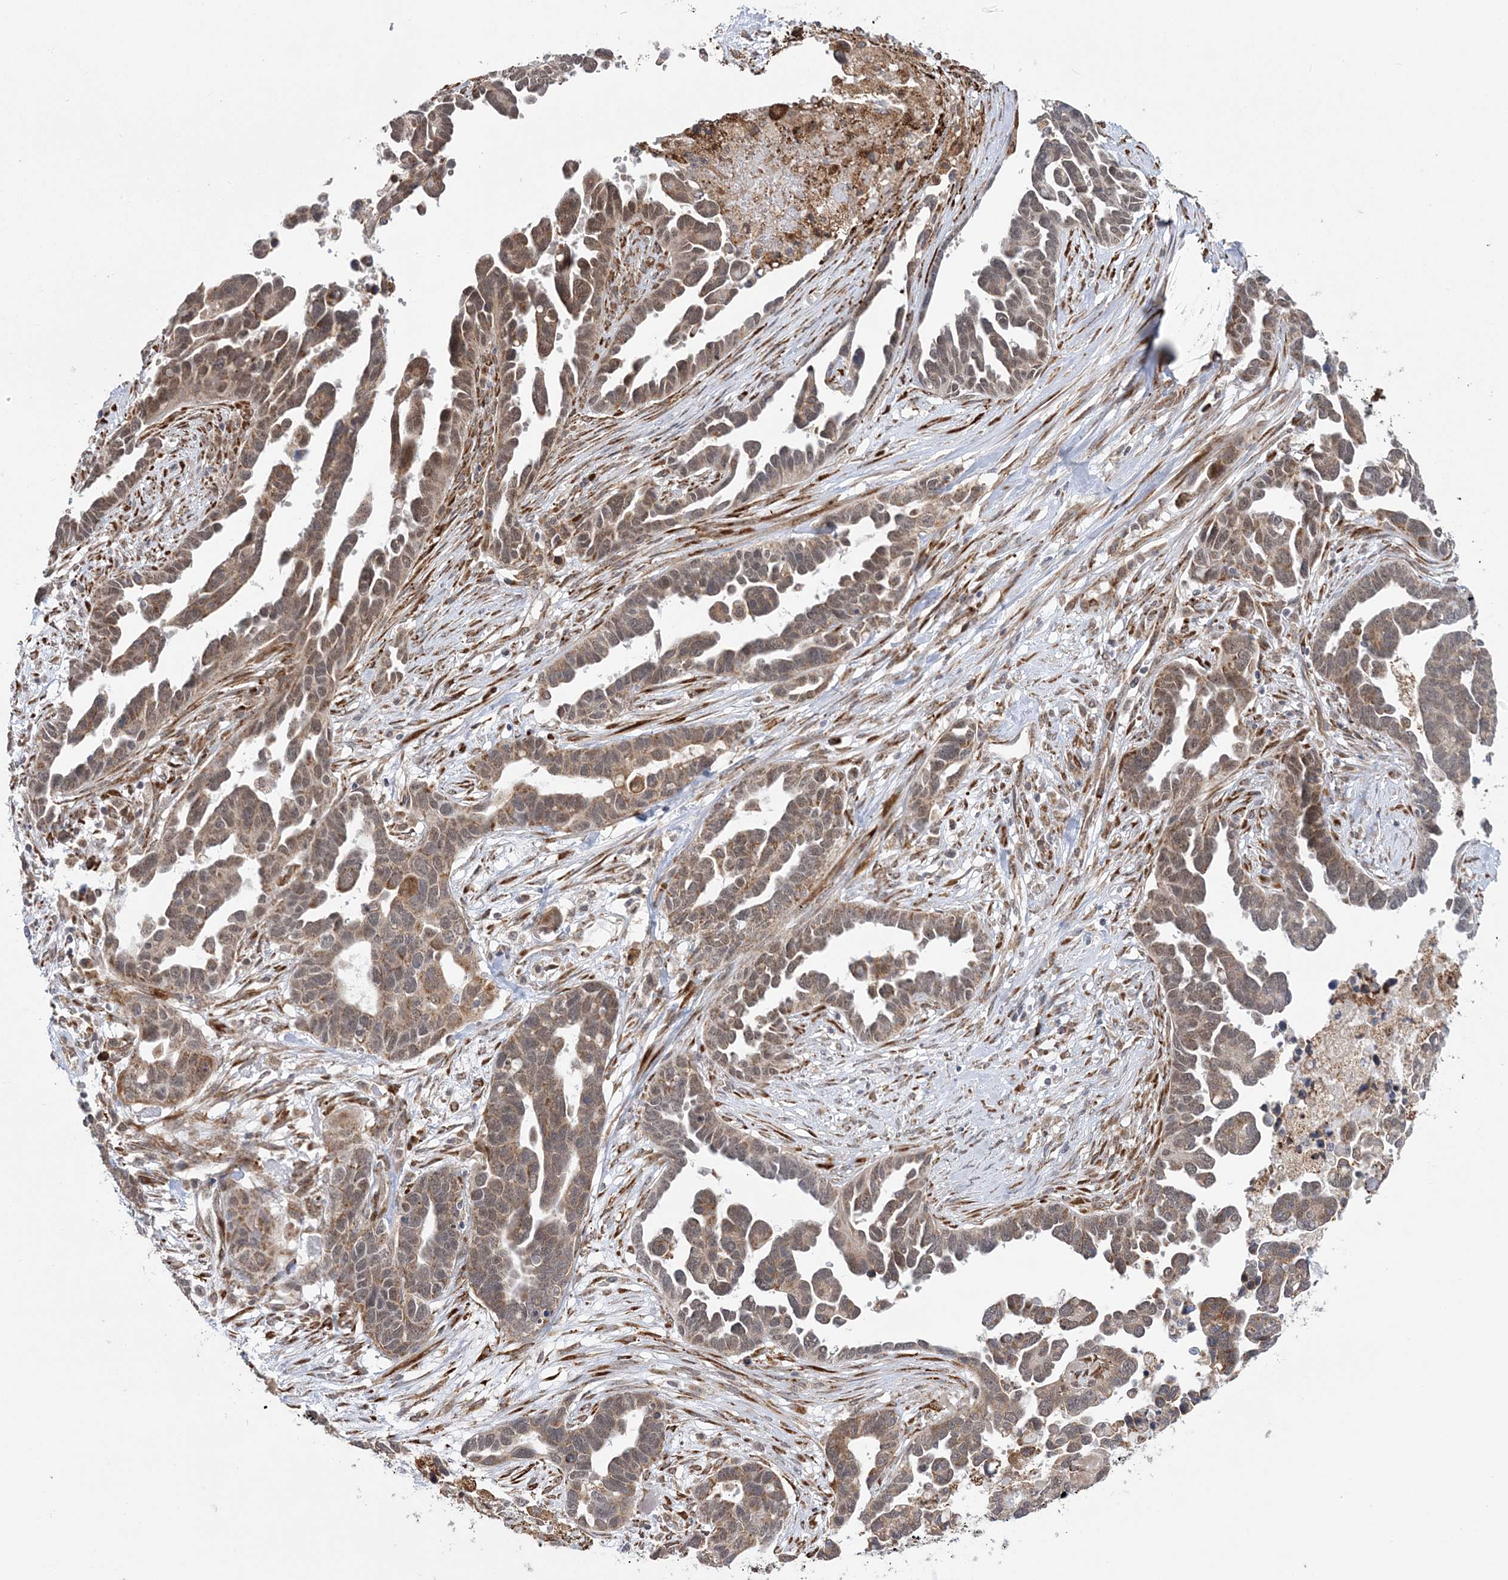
{"staining": {"intensity": "moderate", "quantity": ">75%", "location": "cytoplasmic/membranous,nuclear"}, "tissue": "ovarian cancer", "cell_type": "Tumor cells", "image_type": "cancer", "snomed": [{"axis": "morphology", "description": "Cystadenocarcinoma, serous, NOS"}, {"axis": "topography", "description": "Ovary"}], "caption": "Immunohistochemical staining of human ovarian cancer shows medium levels of moderate cytoplasmic/membranous and nuclear expression in about >75% of tumor cells.", "gene": "MRPL47", "patient": {"sex": "female", "age": 54}}